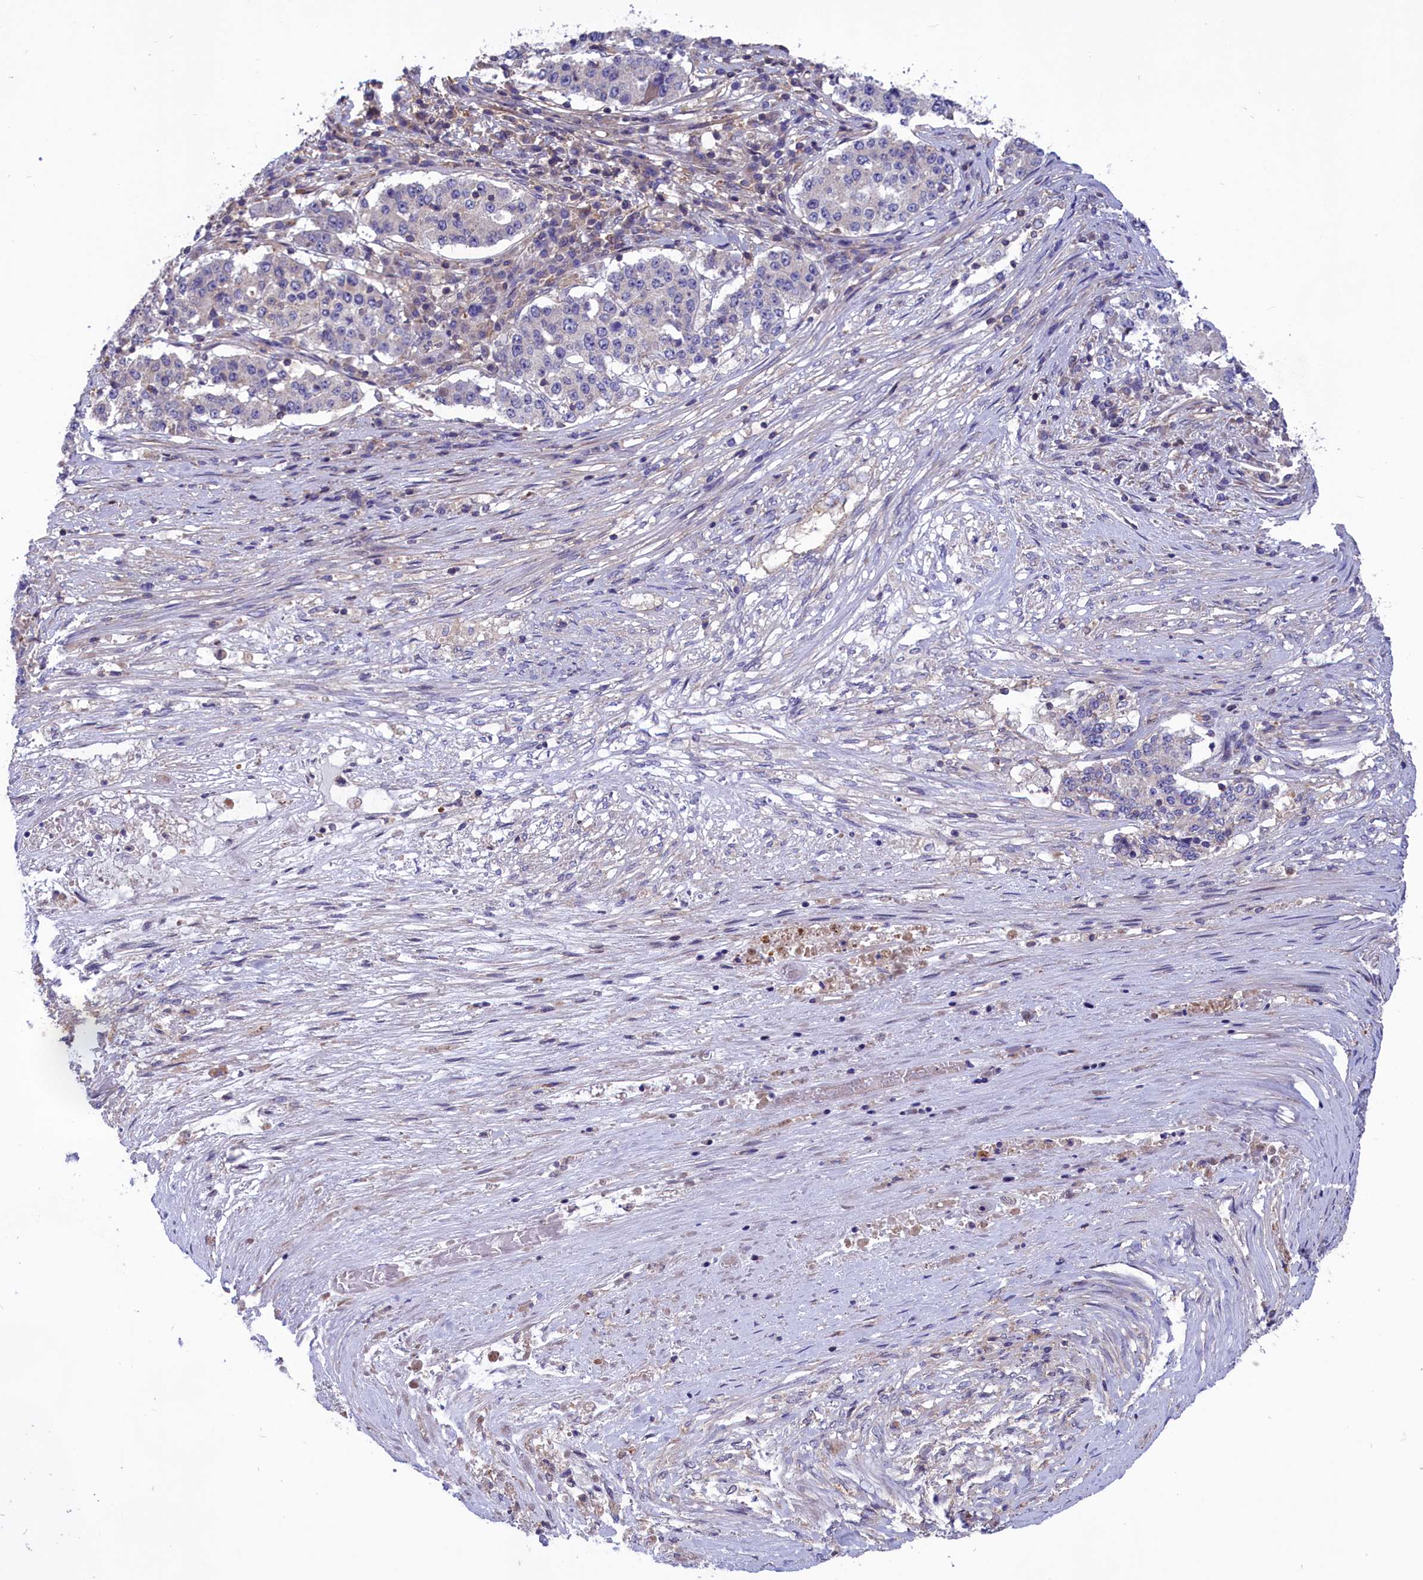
{"staining": {"intensity": "negative", "quantity": "none", "location": "none"}, "tissue": "stomach cancer", "cell_type": "Tumor cells", "image_type": "cancer", "snomed": [{"axis": "morphology", "description": "Adenocarcinoma, NOS"}, {"axis": "topography", "description": "Stomach"}], "caption": "IHC micrograph of neoplastic tissue: human stomach adenocarcinoma stained with DAB displays no significant protein expression in tumor cells.", "gene": "AMDHD2", "patient": {"sex": "male", "age": 59}}